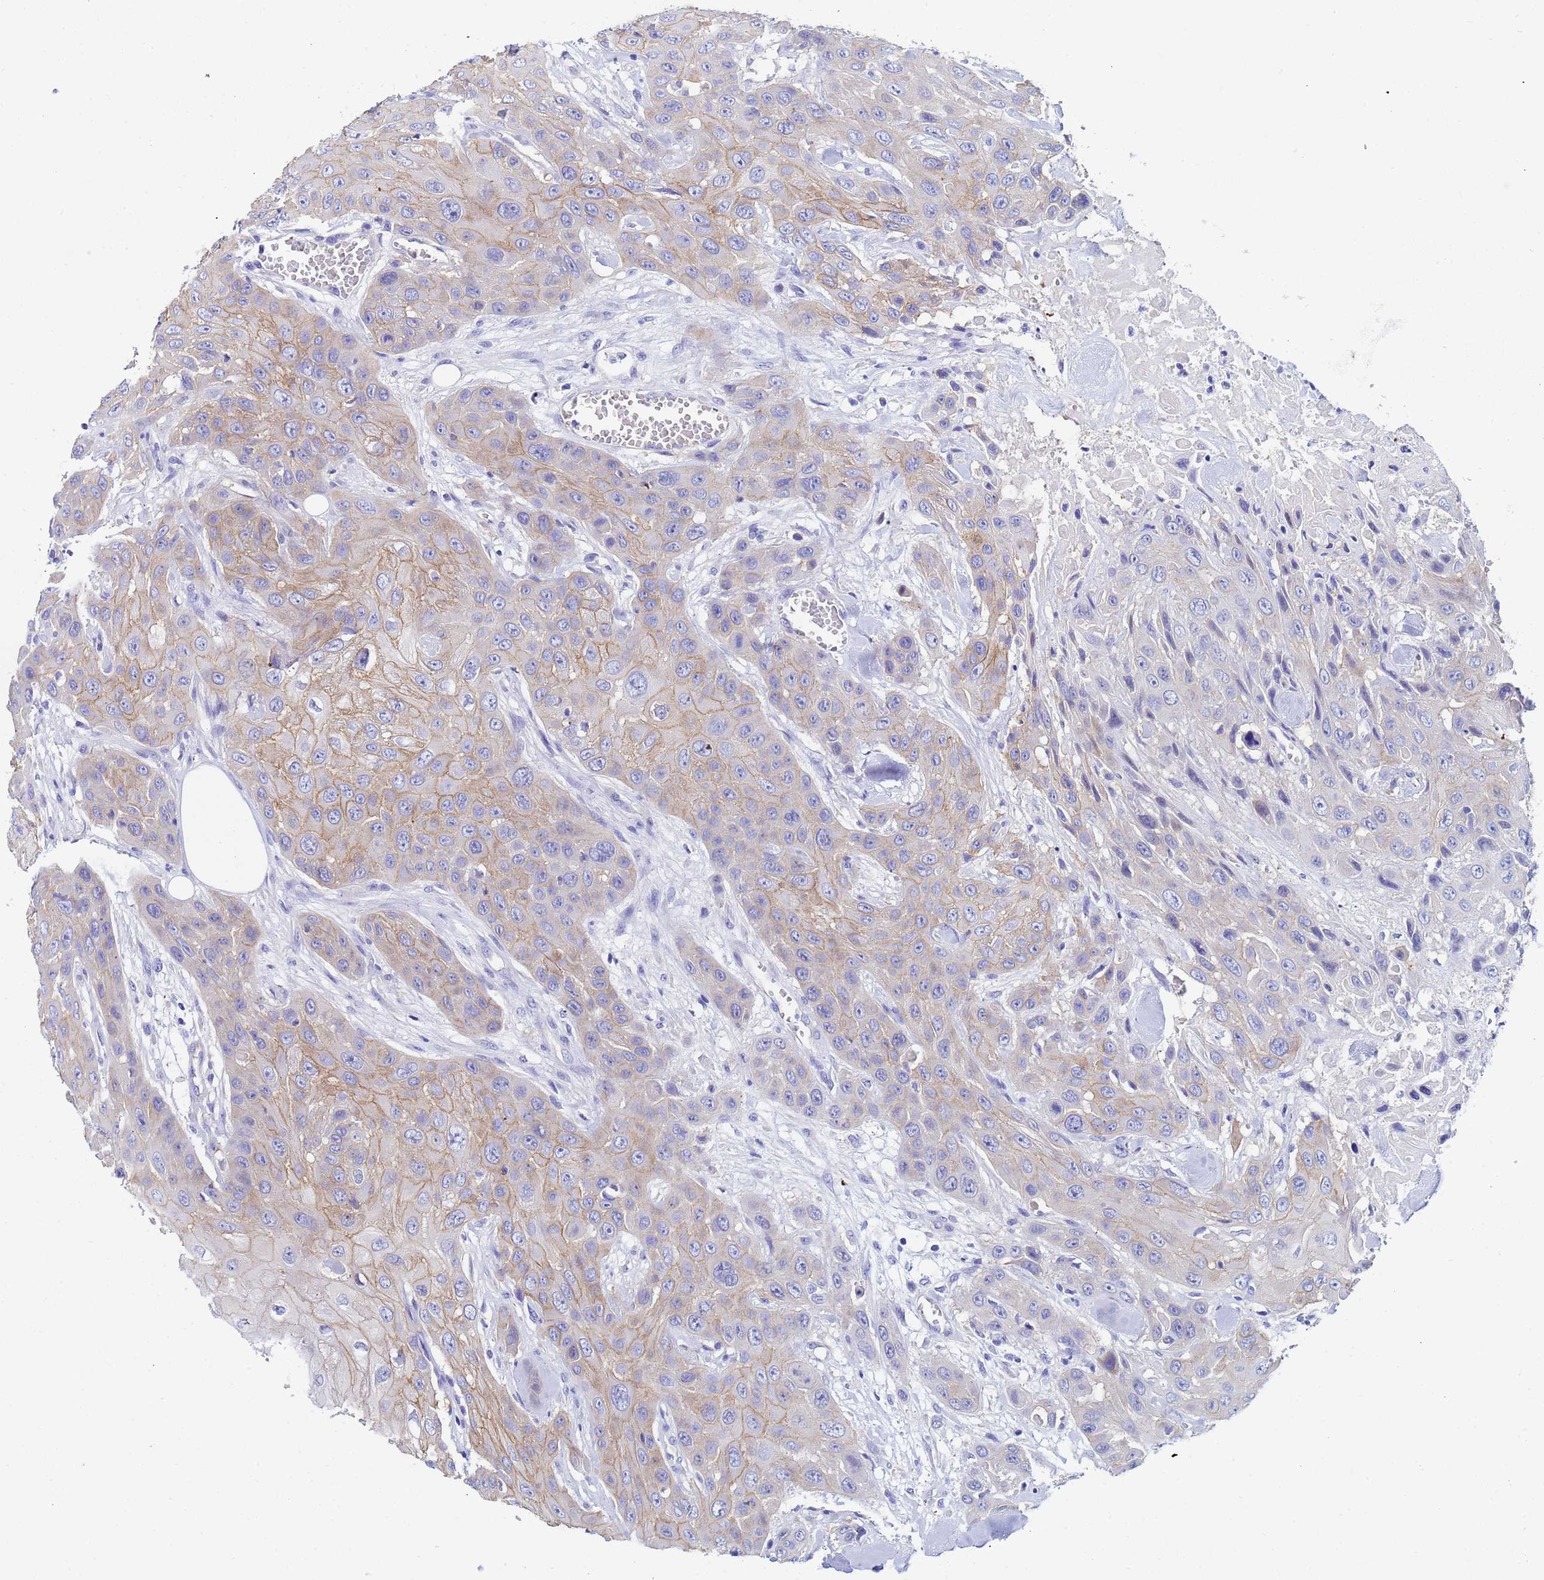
{"staining": {"intensity": "moderate", "quantity": "<25%", "location": "cytoplasmic/membranous"}, "tissue": "head and neck cancer", "cell_type": "Tumor cells", "image_type": "cancer", "snomed": [{"axis": "morphology", "description": "Squamous cell carcinoma, NOS"}, {"axis": "topography", "description": "Head-Neck"}], "caption": "A low amount of moderate cytoplasmic/membranous positivity is identified in about <25% of tumor cells in squamous cell carcinoma (head and neck) tissue.", "gene": "UBE2O", "patient": {"sex": "male", "age": 81}}